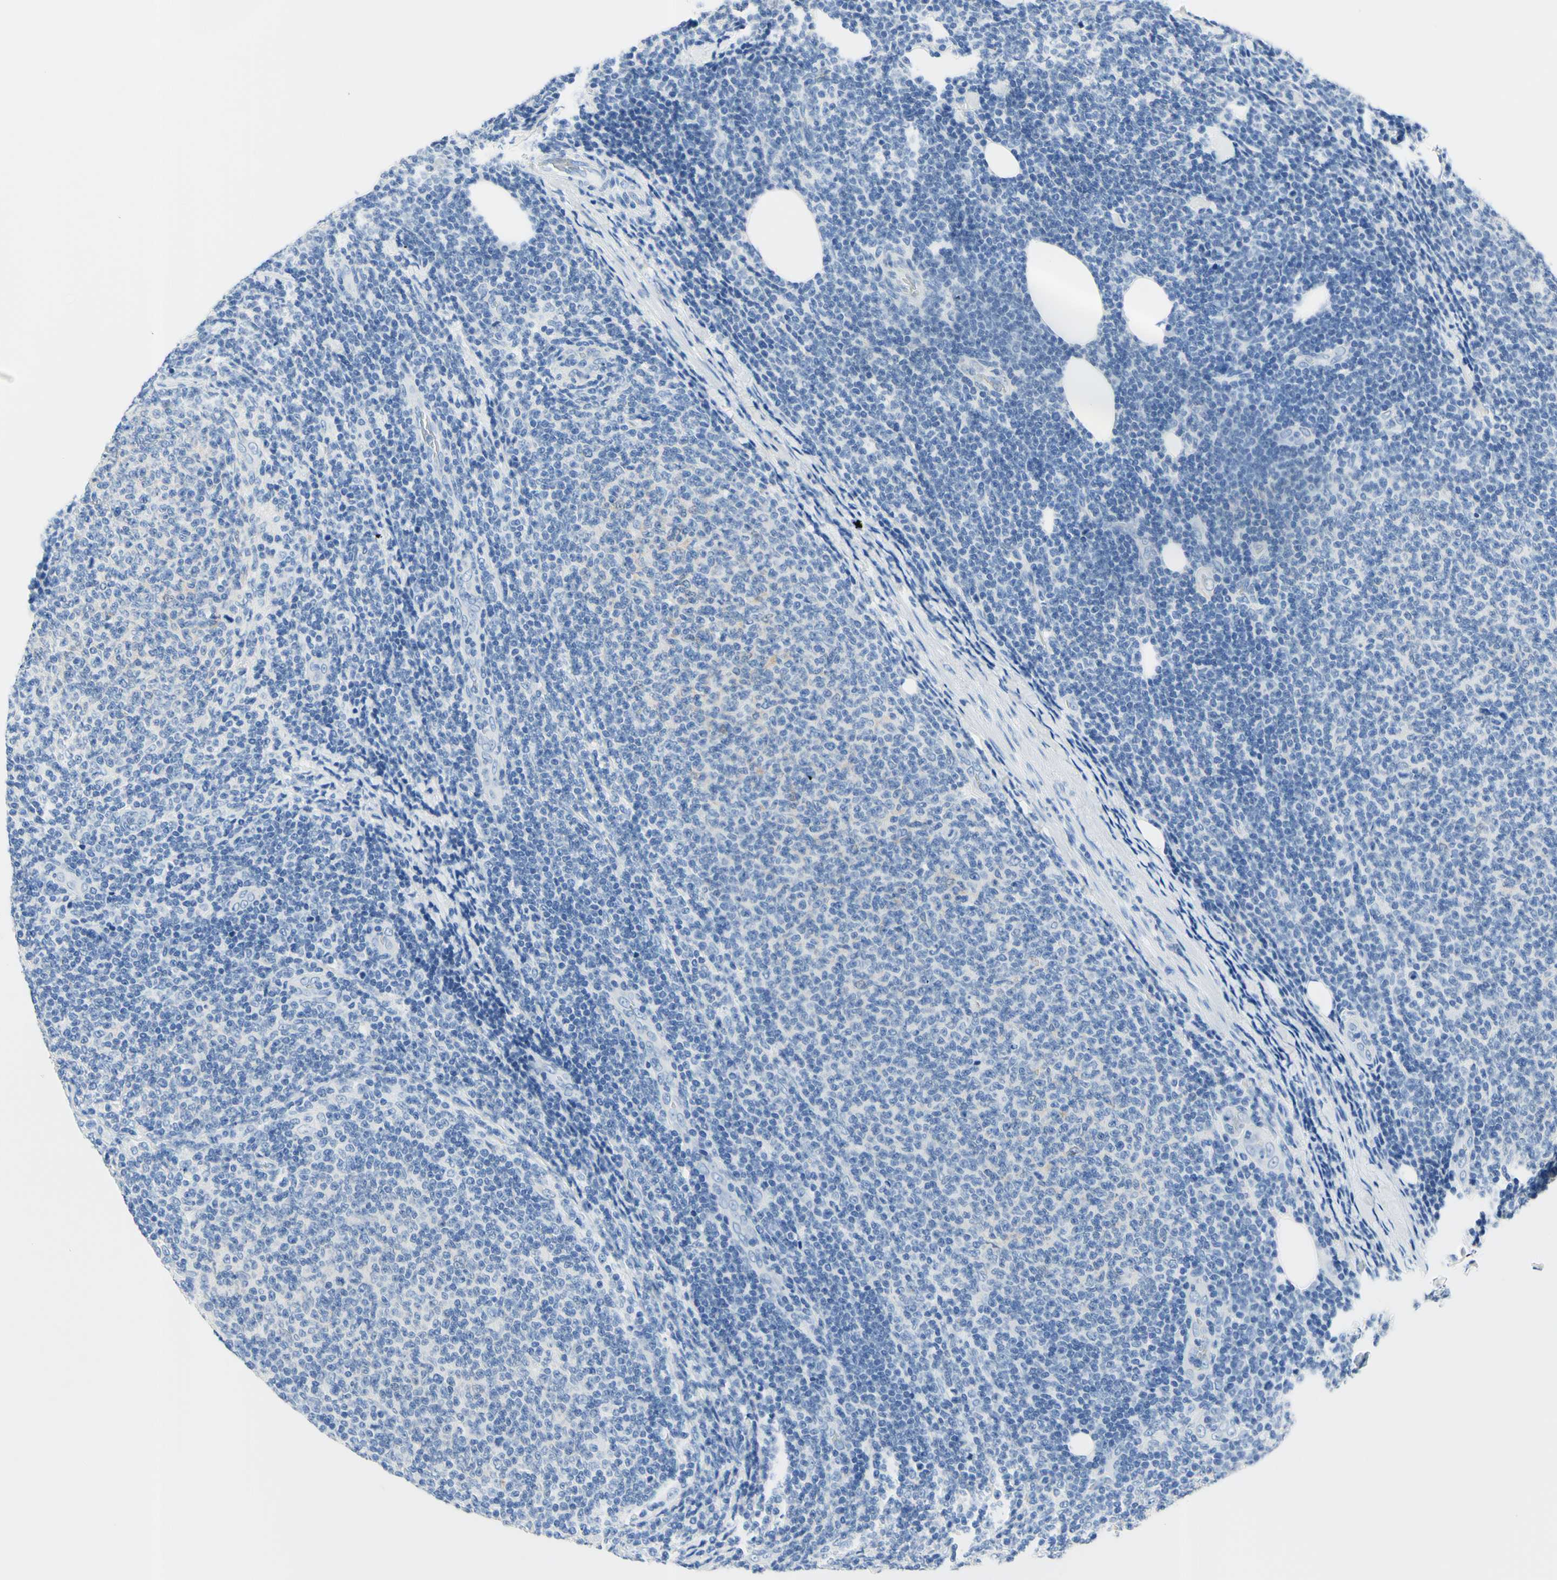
{"staining": {"intensity": "negative", "quantity": "none", "location": "none"}, "tissue": "lymphoma", "cell_type": "Tumor cells", "image_type": "cancer", "snomed": [{"axis": "morphology", "description": "Malignant lymphoma, non-Hodgkin's type, Low grade"}, {"axis": "topography", "description": "Lymph node"}], "caption": "This image is of low-grade malignant lymphoma, non-Hodgkin's type stained with immunohistochemistry (IHC) to label a protein in brown with the nuclei are counter-stained blue. There is no positivity in tumor cells.", "gene": "HPCA", "patient": {"sex": "male", "age": 66}}